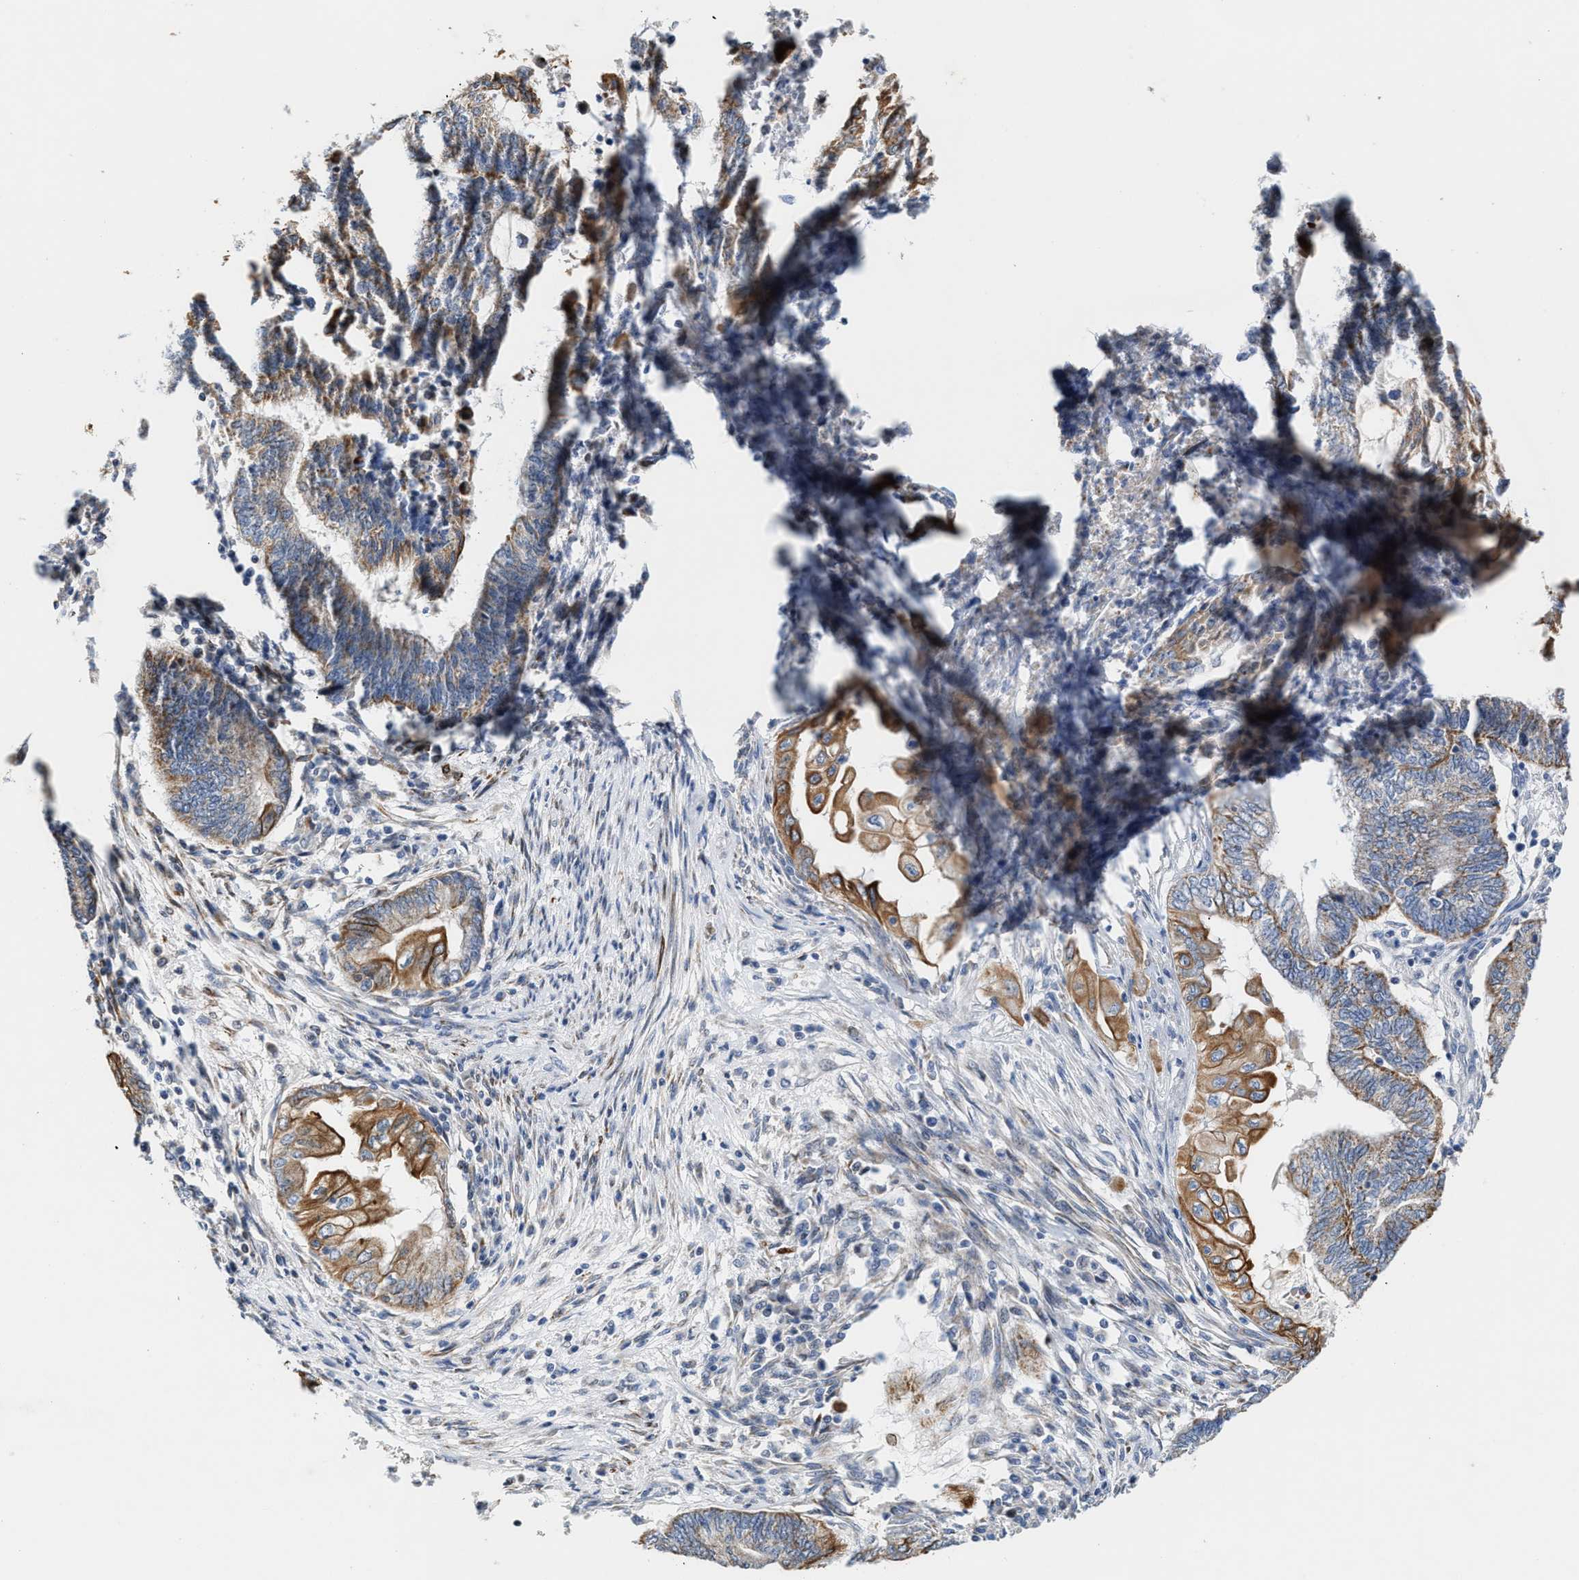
{"staining": {"intensity": "moderate", "quantity": ">75%", "location": "cytoplasmic/membranous"}, "tissue": "endometrial cancer", "cell_type": "Tumor cells", "image_type": "cancer", "snomed": [{"axis": "morphology", "description": "Adenocarcinoma, NOS"}, {"axis": "topography", "description": "Uterus"}, {"axis": "topography", "description": "Endometrium"}], "caption": "IHC of human endometrial cancer exhibits medium levels of moderate cytoplasmic/membranous positivity in about >75% of tumor cells. (IHC, brightfield microscopy, high magnification).", "gene": "JAG1", "patient": {"sex": "female", "age": 70}}